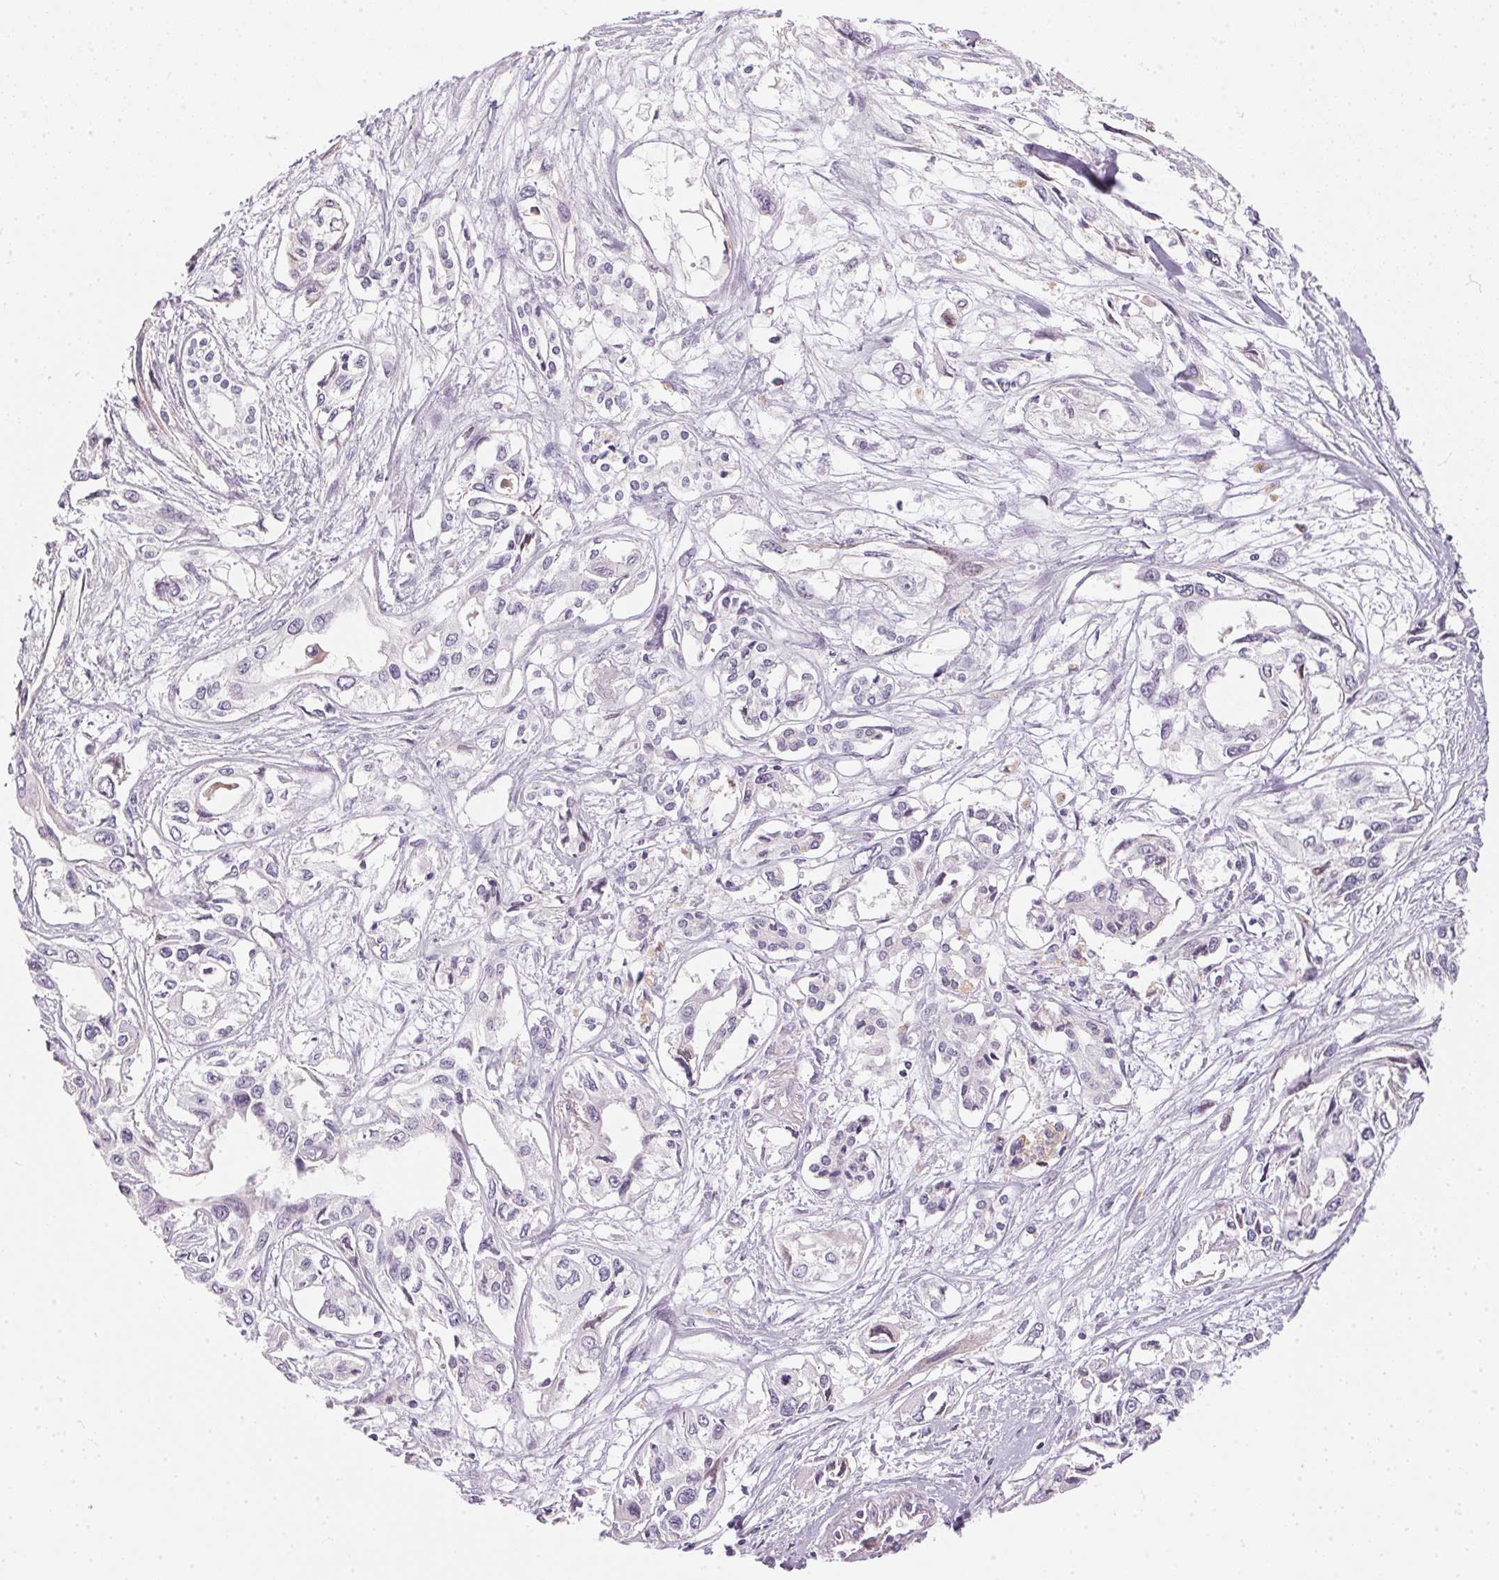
{"staining": {"intensity": "negative", "quantity": "none", "location": "none"}, "tissue": "pancreatic cancer", "cell_type": "Tumor cells", "image_type": "cancer", "snomed": [{"axis": "morphology", "description": "Adenocarcinoma, NOS"}, {"axis": "topography", "description": "Pancreas"}], "caption": "An IHC micrograph of adenocarcinoma (pancreatic) is shown. There is no staining in tumor cells of adenocarcinoma (pancreatic).", "gene": "GDAP1L1", "patient": {"sex": "female", "age": 55}}